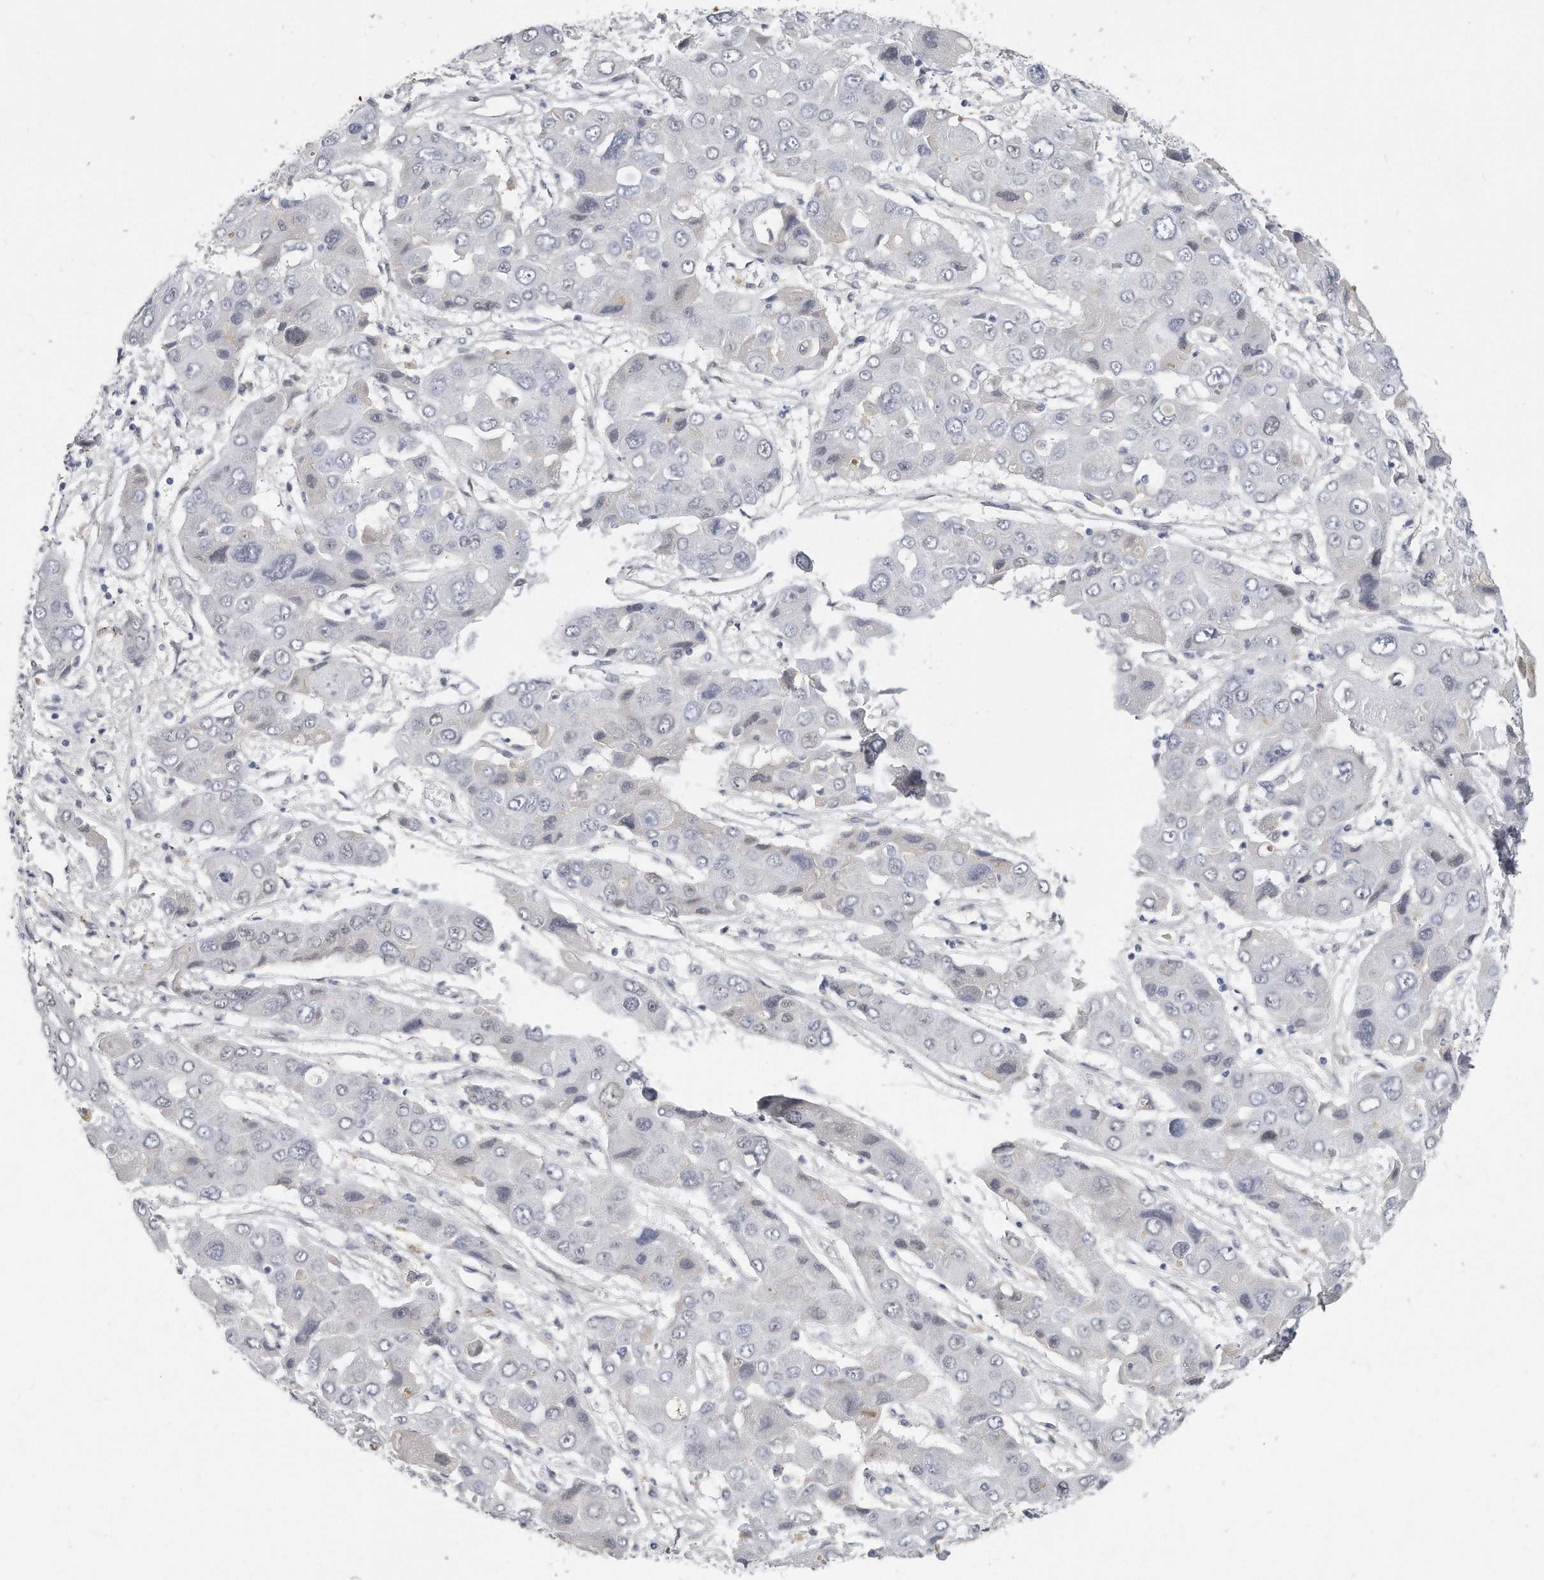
{"staining": {"intensity": "weak", "quantity": "<25%", "location": "nuclear"}, "tissue": "liver cancer", "cell_type": "Tumor cells", "image_type": "cancer", "snomed": [{"axis": "morphology", "description": "Cholangiocarcinoma"}, {"axis": "topography", "description": "Liver"}], "caption": "Tumor cells are negative for brown protein staining in liver cancer (cholangiocarcinoma).", "gene": "CTBP2", "patient": {"sex": "male", "age": 67}}